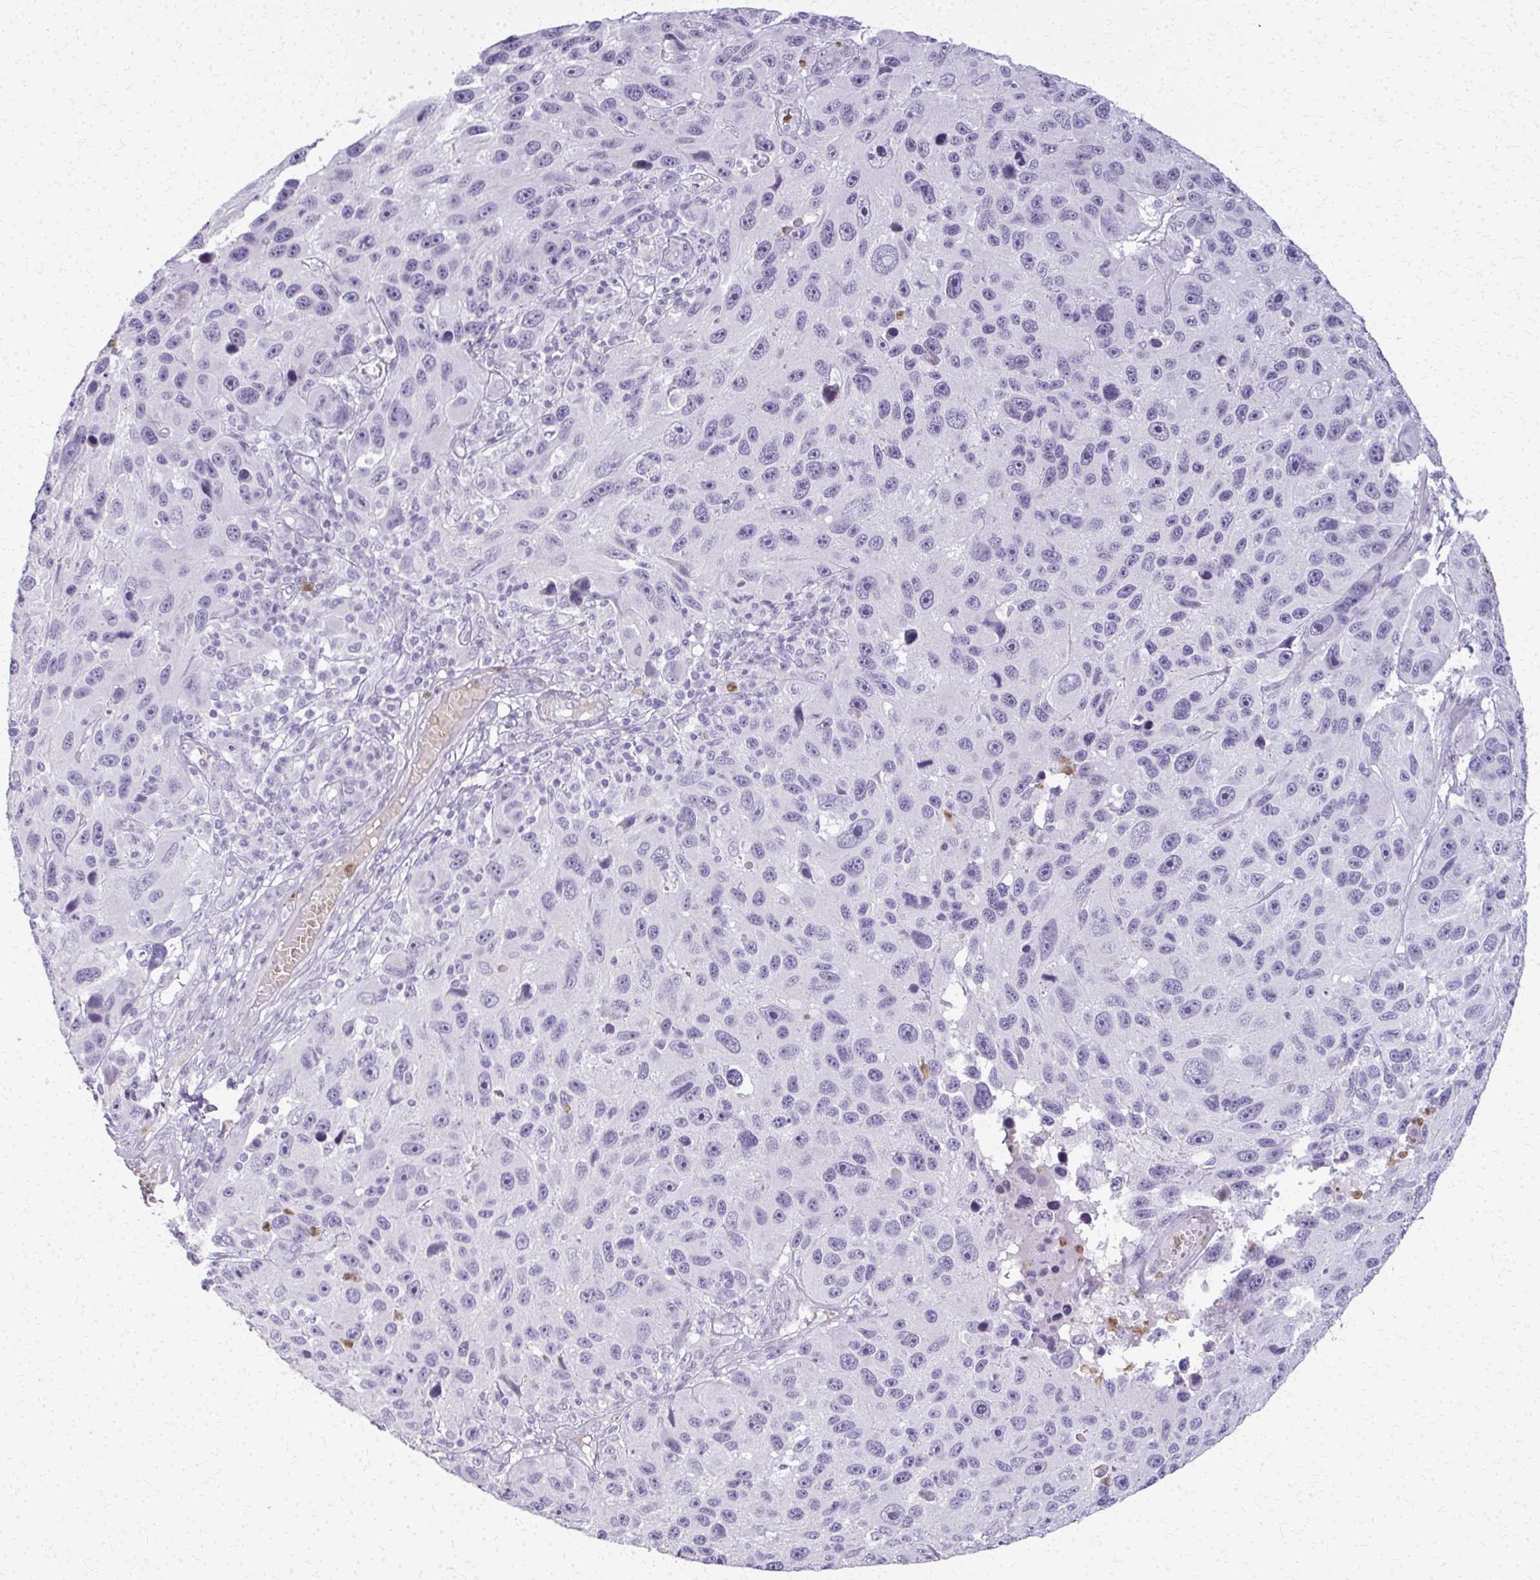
{"staining": {"intensity": "negative", "quantity": "none", "location": "none"}, "tissue": "melanoma", "cell_type": "Tumor cells", "image_type": "cancer", "snomed": [{"axis": "morphology", "description": "Malignant melanoma, NOS"}, {"axis": "topography", "description": "Skin"}], "caption": "This photomicrograph is of melanoma stained with IHC to label a protein in brown with the nuclei are counter-stained blue. There is no staining in tumor cells.", "gene": "CA3", "patient": {"sex": "male", "age": 53}}